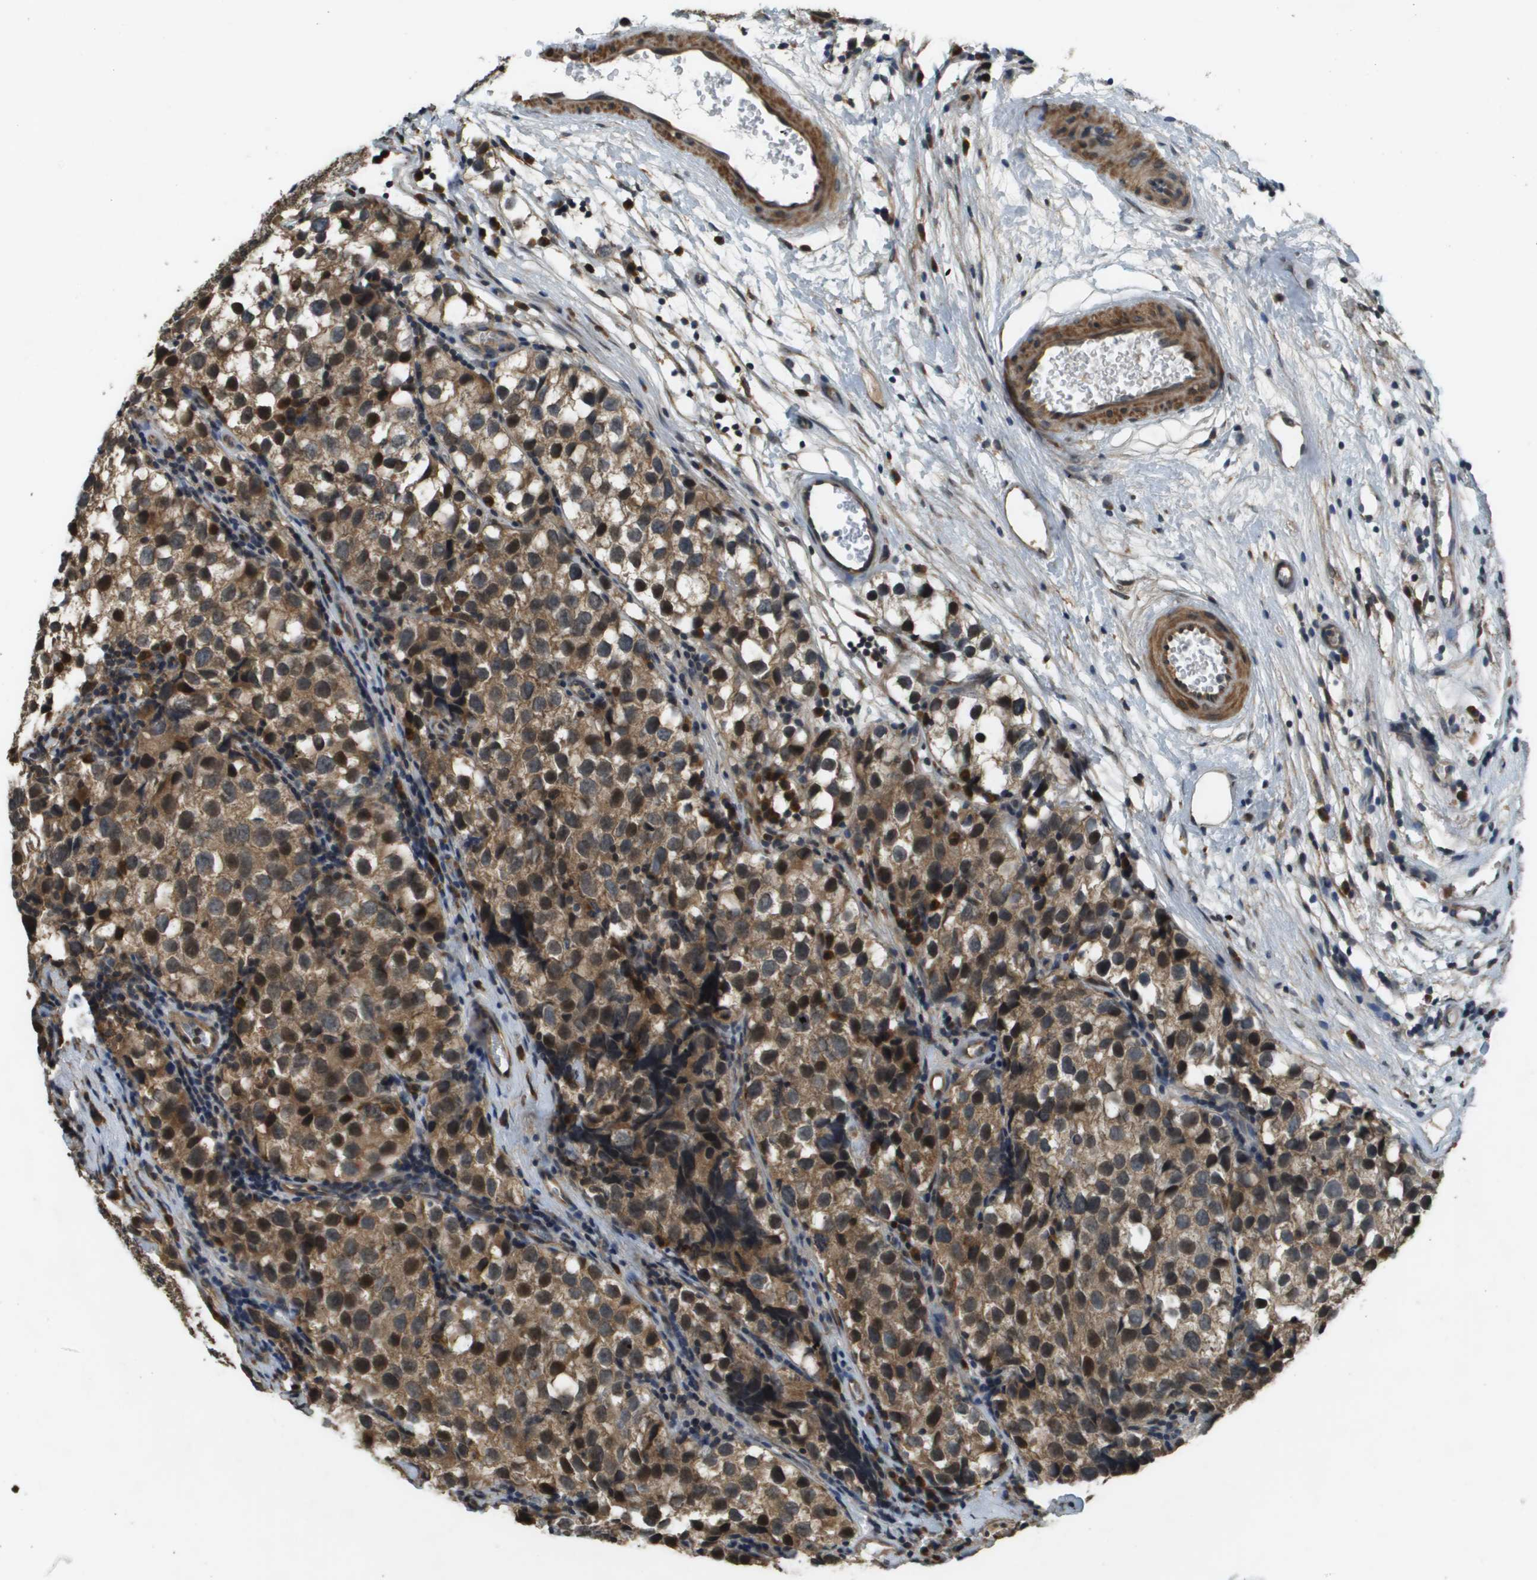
{"staining": {"intensity": "moderate", "quantity": "25%-75%", "location": "cytoplasmic/membranous,nuclear"}, "tissue": "testis cancer", "cell_type": "Tumor cells", "image_type": "cancer", "snomed": [{"axis": "morphology", "description": "Seminoma, NOS"}, {"axis": "topography", "description": "Testis"}], "caption": "Immunohistochemical staining of testis seminoma demonstrates medium levels of moderate cytoplasmic/membranous and nuclear positivity in approximately 25%-75% of tumor cells.", "gene": "CDKN2C", "patient": {"sex": "male", "age": 39}}